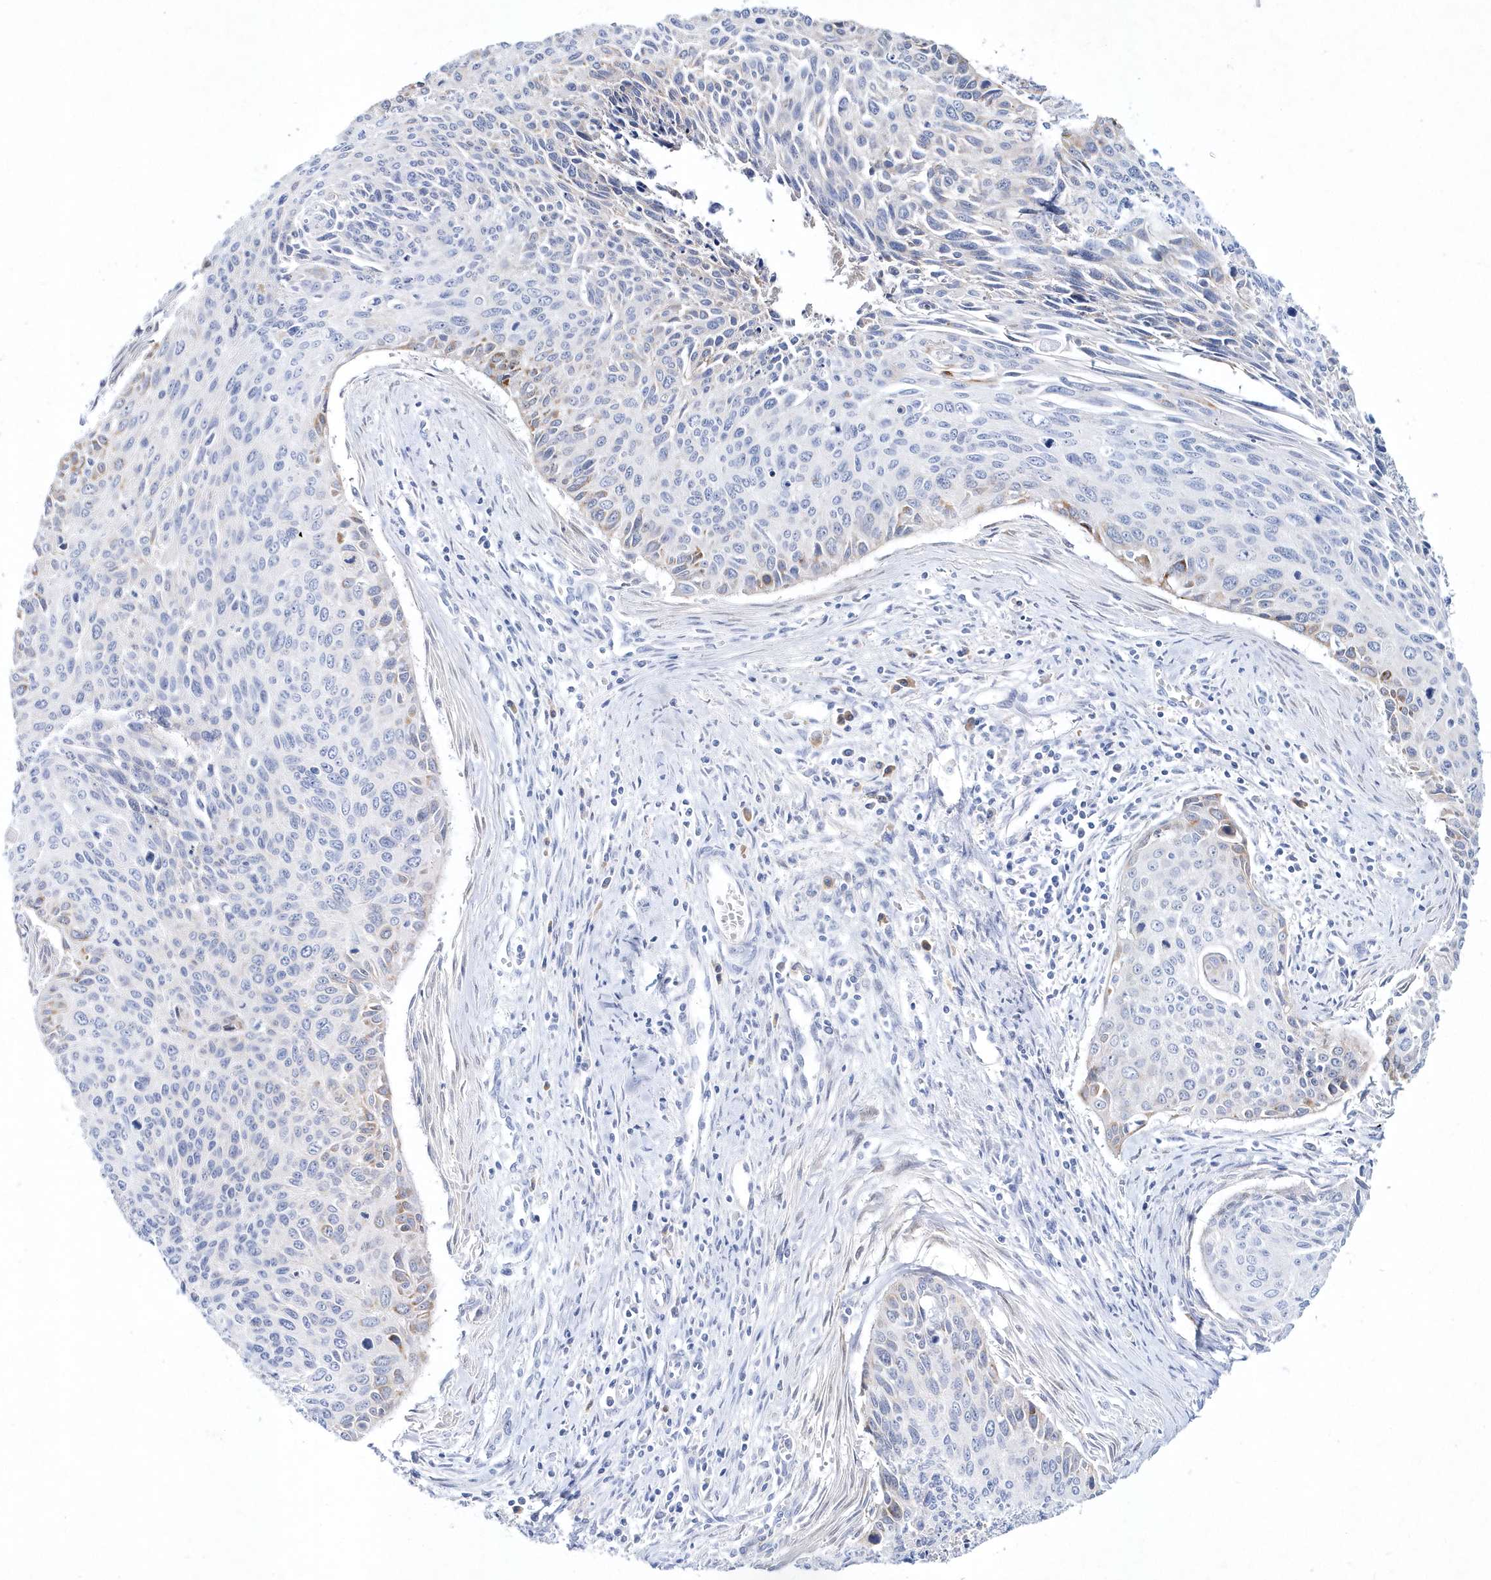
{"staining": {"intensity": "negative", "quantity": "none", "location": "none"}, "tissue": "cervical cancer", "cell_type": "Tumor cells", "image_type": "cancer", "snomed": [{"axis": "morphology", "description": "Squamous cell carcinoma, NOS"}, {"axis": "topography", "description": "Cervix"}], "caption": "This is a image of IHC staining of cervical cancer, which shows no staining in tumor cells. The staining was performed using DAB (3,3'-diaminobenzidine) to visualize the protein expression in brown, while the nuclei were stained in blue with hematoxylin (Magnification: 20x).", "gene": "SPINK7", "patient": {"sex": "female", "age": 55}}